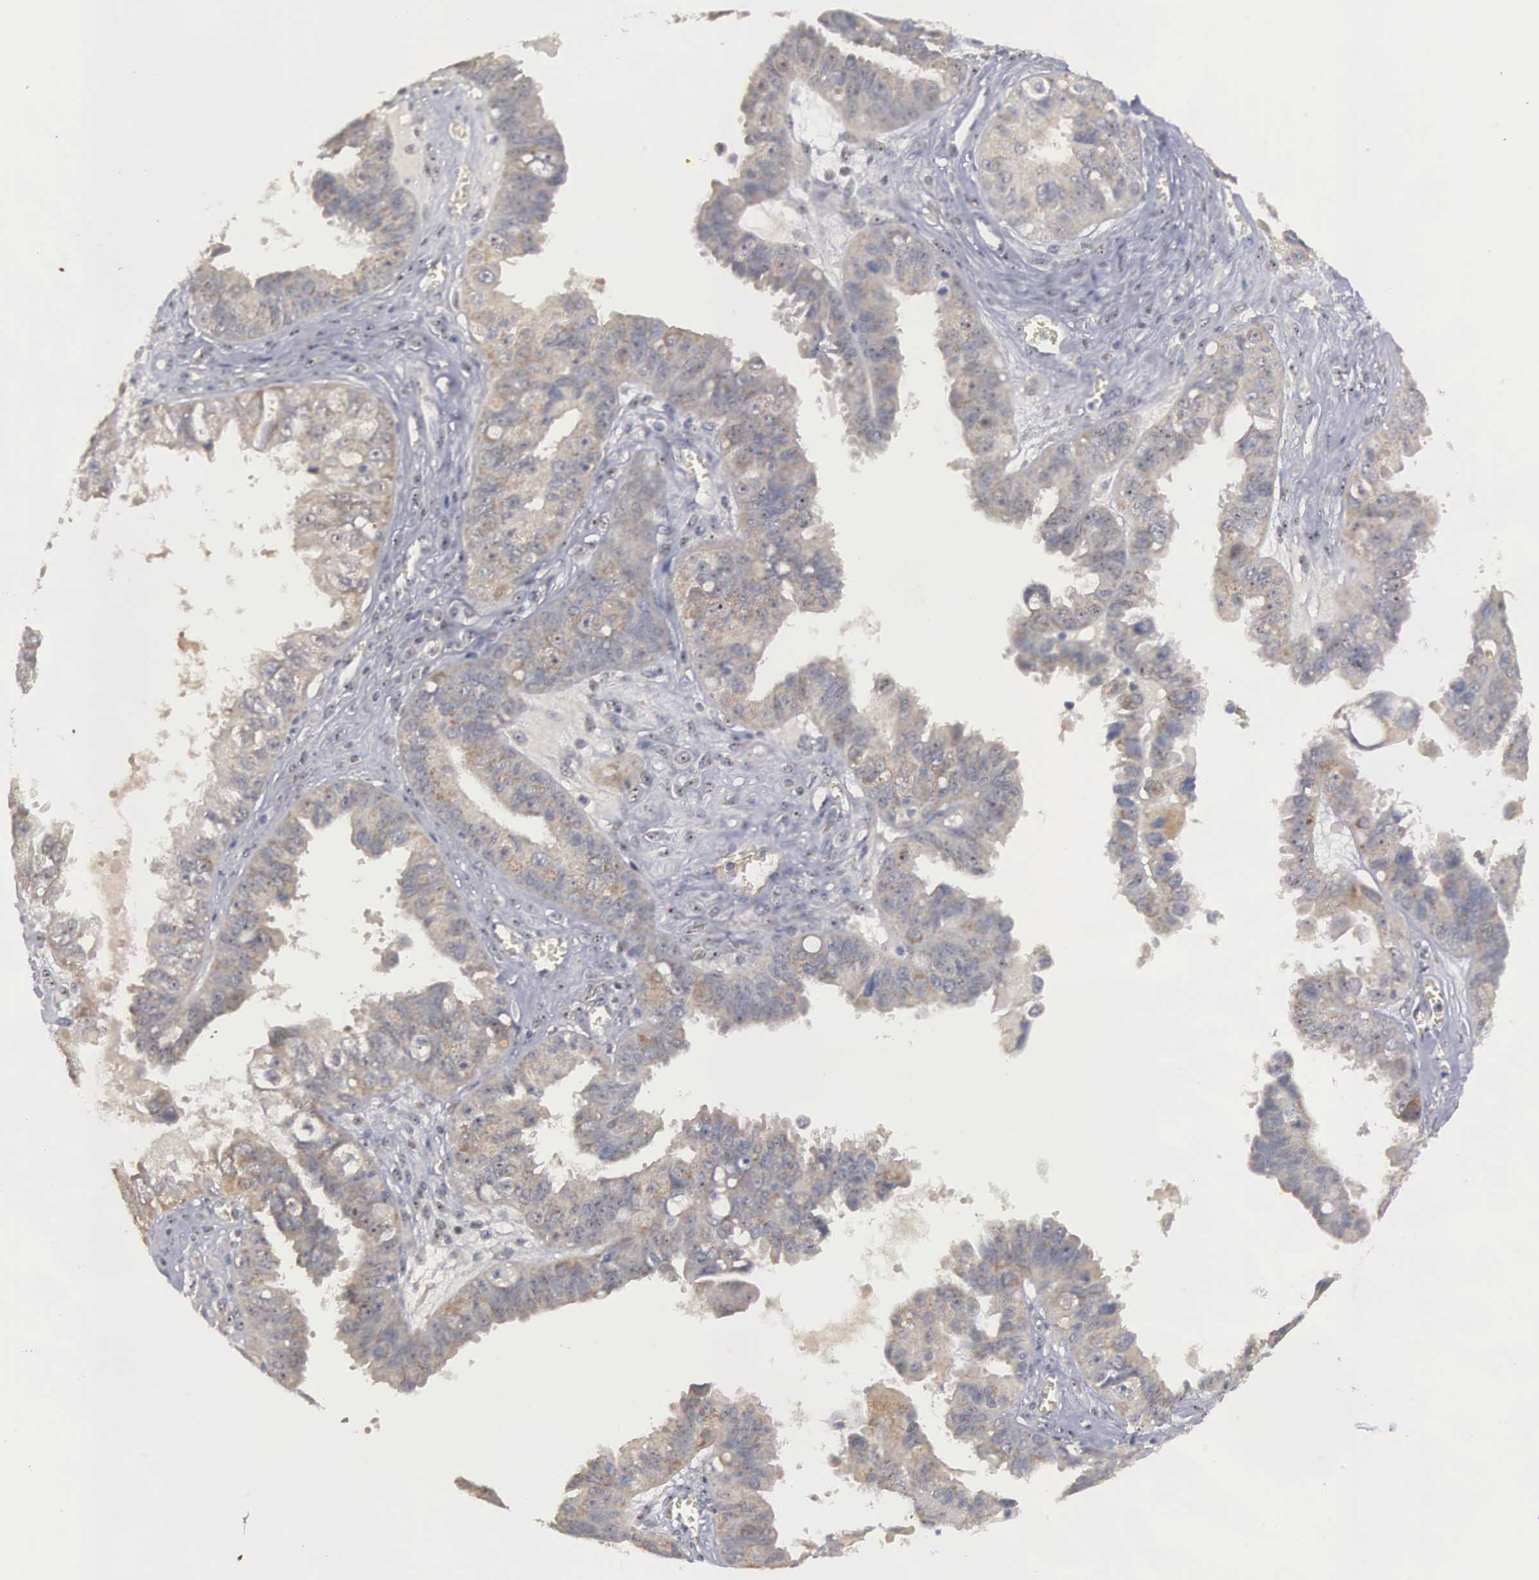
{"staining": {"intensity": "weak", "quantity": ">75%", "location": "cytoplasmic/membranous"}, "tissue": "ovarian cancer", "cell_type": "Tumor cells", "image_type": "cancer", "snomed": [{"axis": "morphology", "description": "Carcinoma, endometroid"}, {"axis": "topography", "description": "Ovary"}], "caption": "Weak cytoplasmic/membranous staining is present in approximately >75% of tumor cells in endometroid carcinoma (ovarian).", "gene": "AMN", "patient": {"sex": "female", "age": 85}}